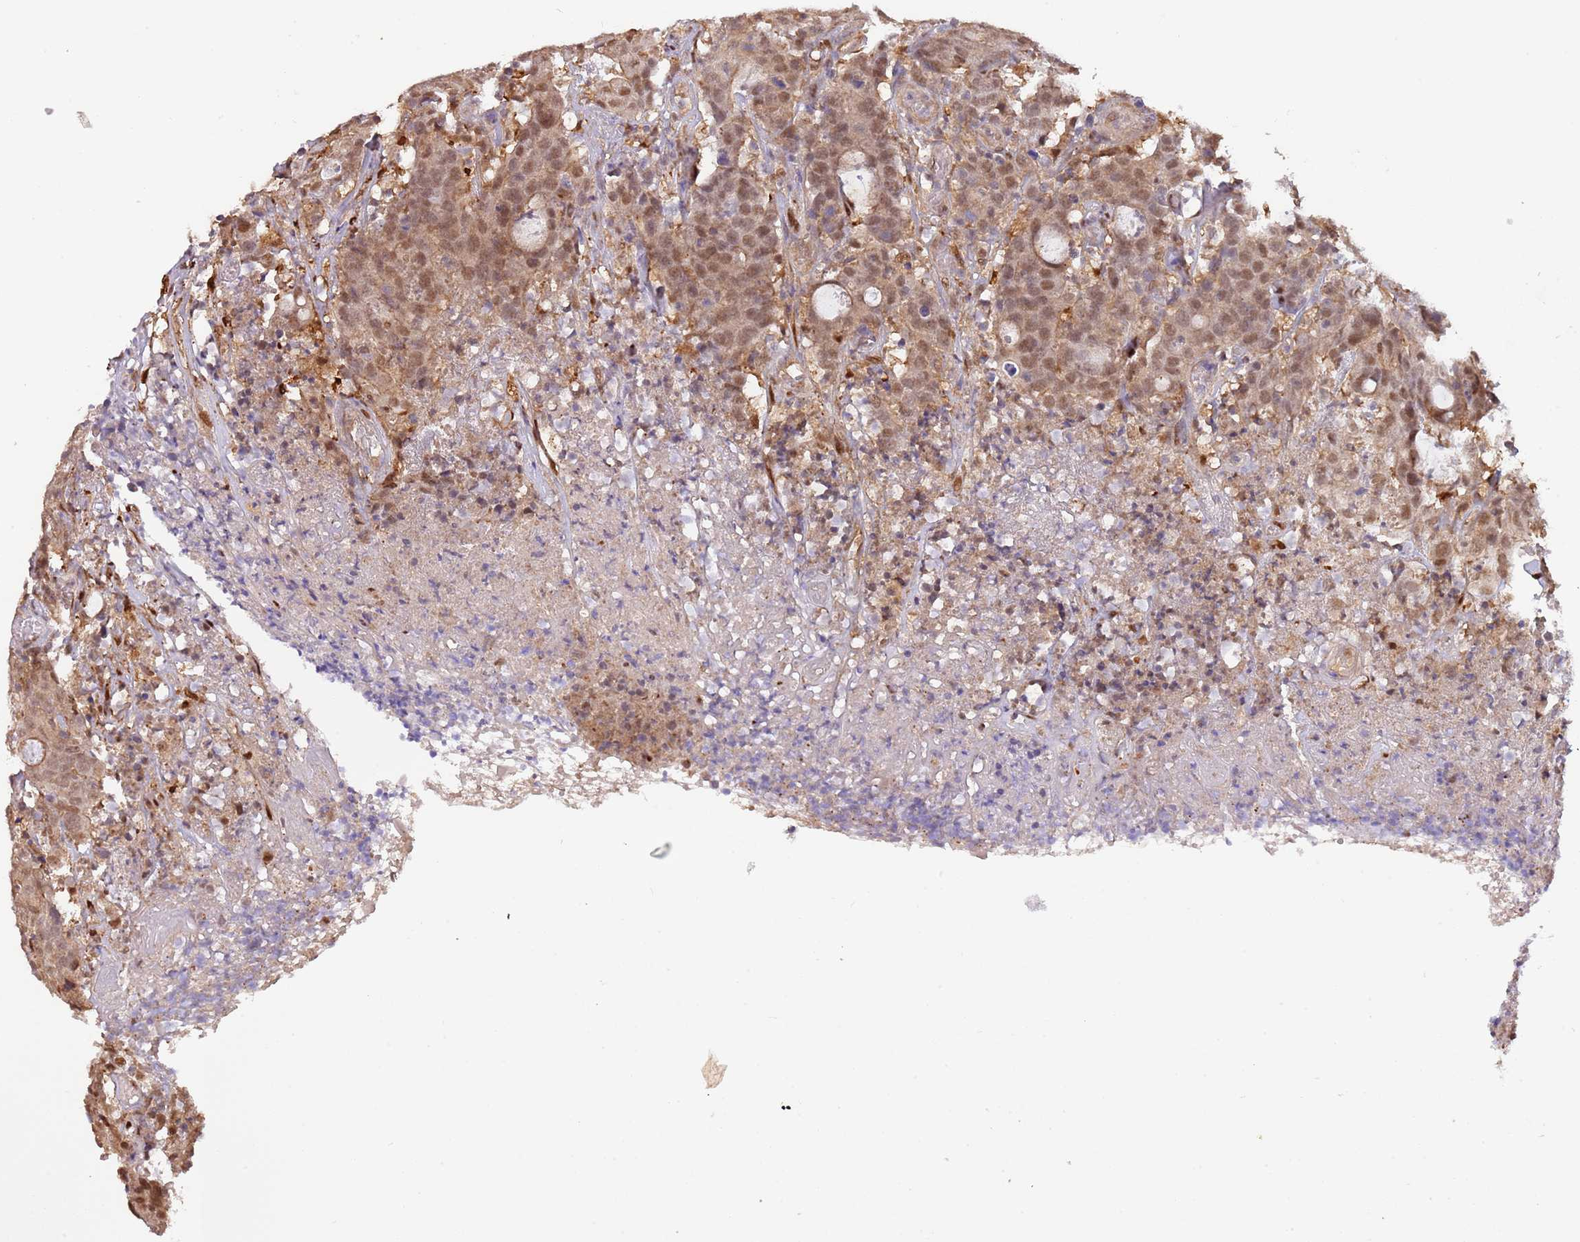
{"staining": {"intensity": "moderate", "quantity": ">75%", "location": "cytoplasmic/membranous,nuclear"}, "tissue": "colorectal cancer", "cell_type": "Tumor cells", "image_type": "cancer", "snomed": [{"axis": "morphology", "description": "Adenocarcinoma, NOS"}, {"axis": "topography", "description": "Colon"}], "caption": "Brown immunohistochemical staining in colorectal cancer demonstrates moderate cytoplasmic/membranous and nuclear expression in about >75% of tumor cells.", "gene": "PLSCR5", "patient": {"sex": "male", "age": 83}}